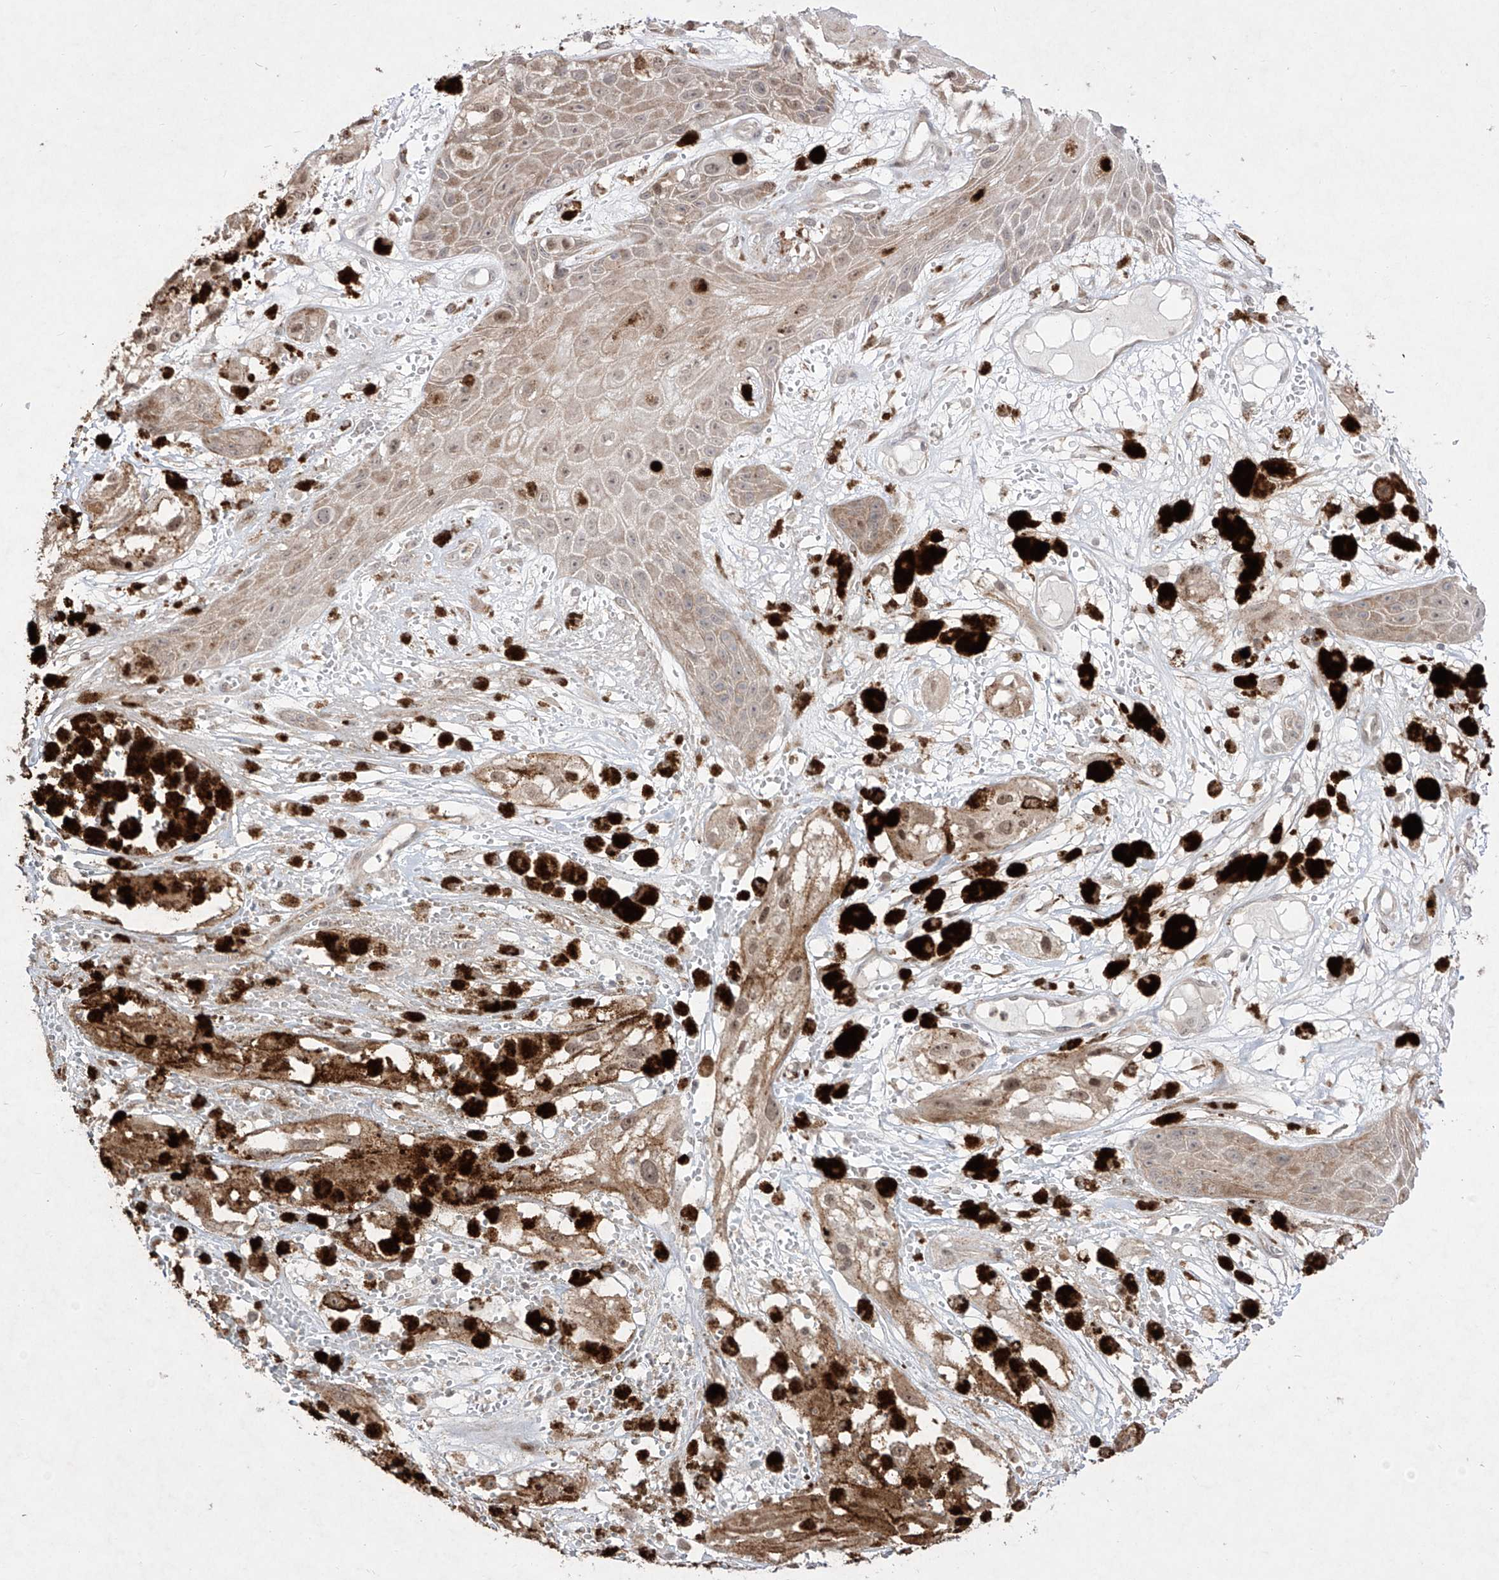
{"staining": {"intensity": "weak", "quantity": "25%-75%", "location": "cytoplasmic/membranous"}, "tissue": "melanoma", "cell_type": "Tumor cells", "image_type": "cancer", "snomed": [{"axis": "morphology", "description": "Malignant melanoma, NOS"}, {"axis": "topography", "description": "Skin"}], "caption": "Immunohistochemistry (IHC) image of neoplastic tissue: malignant melanoma stained using immunohistochemistry shows low levels of weak protein expression localized specifically in the cytoplasmic/membranous of tumor cells, appearing as a cytoplasmic/membranous brown color.", "gene": "KDM1B", "patient": {"sex": "male", "age": 88}}